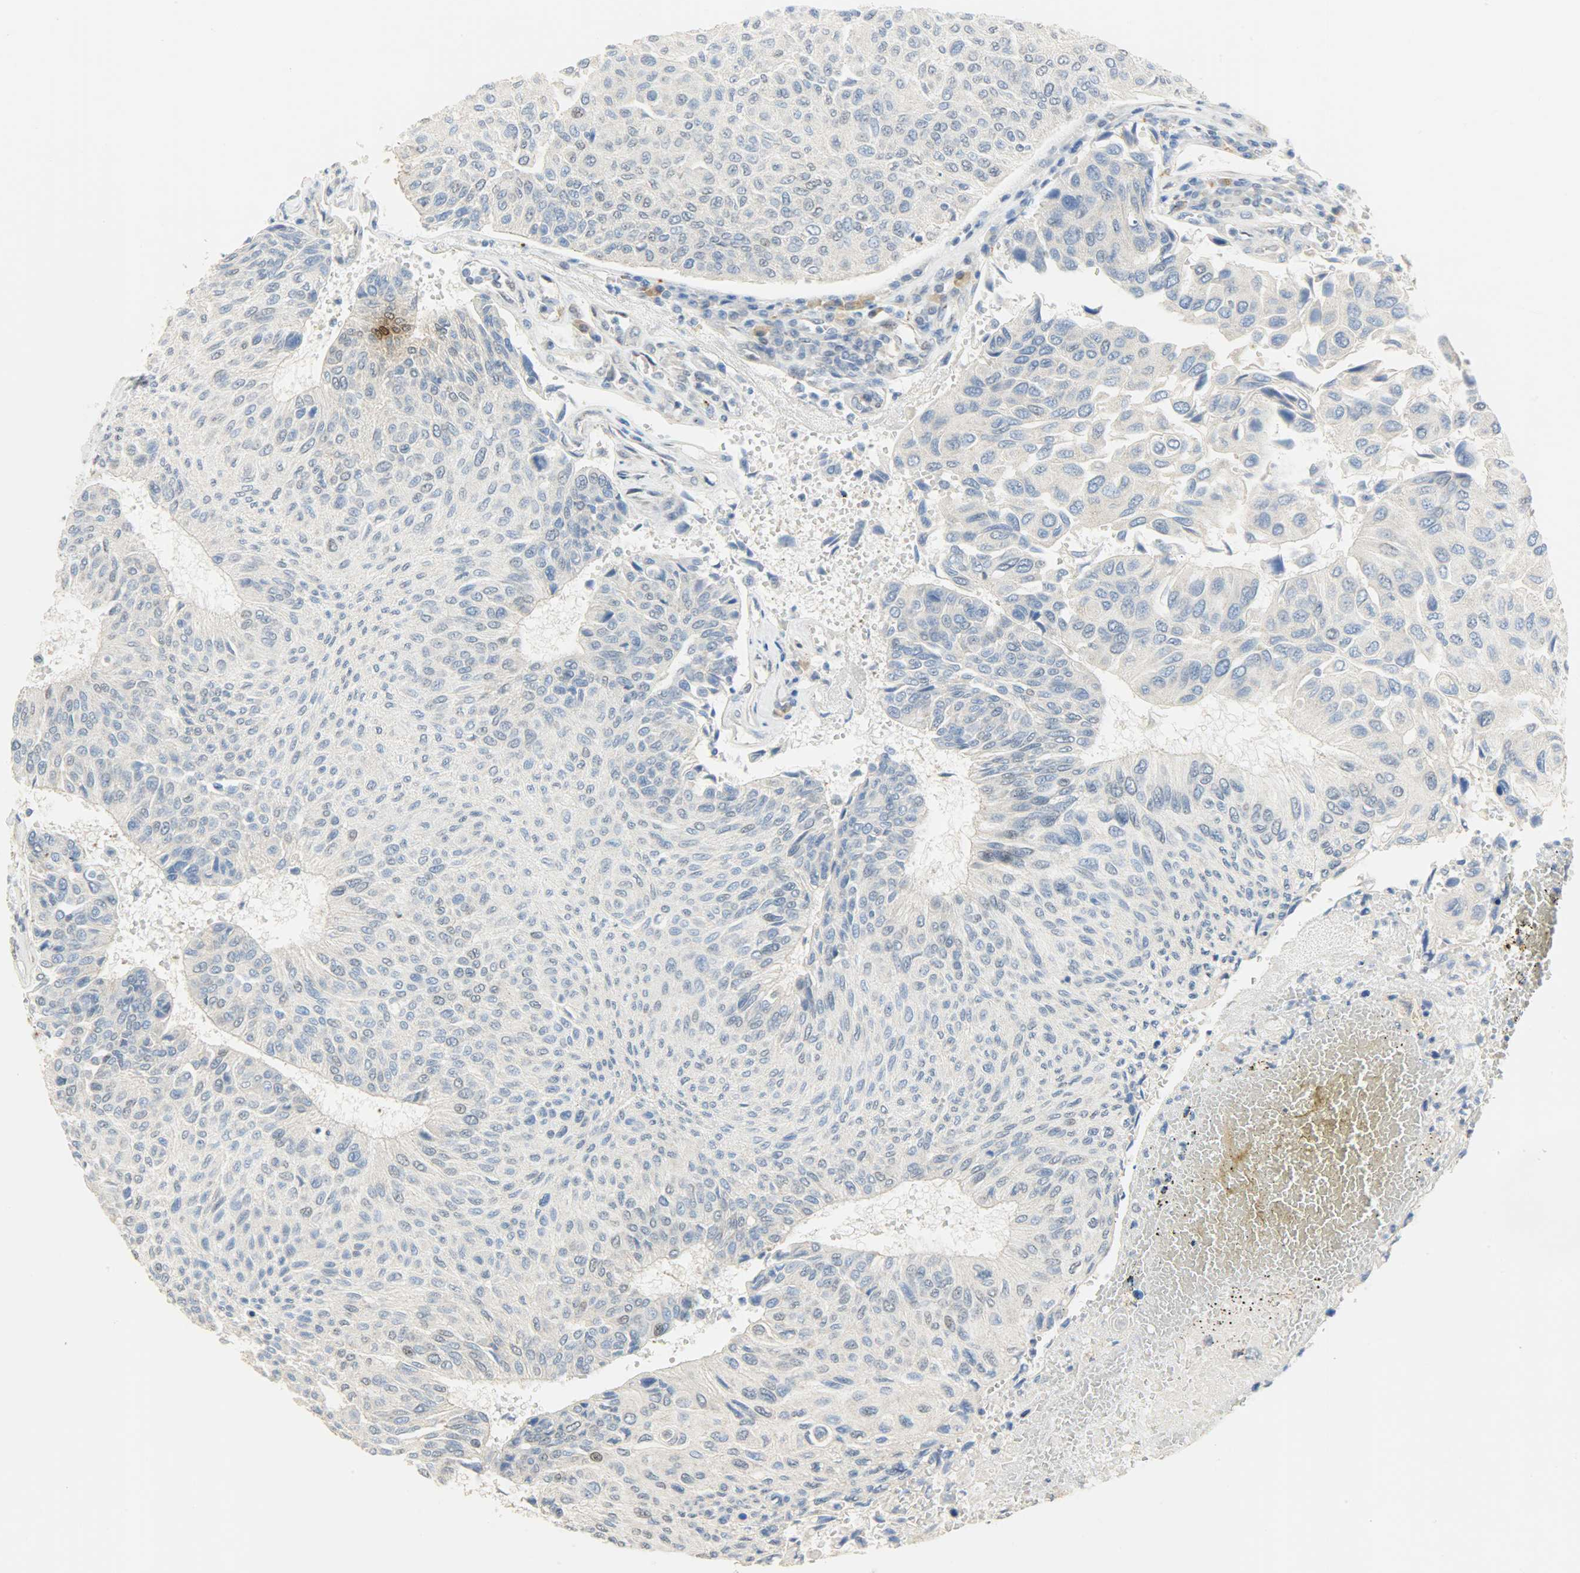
{"staining": {"intensity": "weak", "quantity": "<25%", "location": "nuclear"}, "tissue": "urothelial cancer", "cell_type": "Tumor cells", "image_type": "cancer", "snomed": [{"axis": "morphology", "description": "Urothelial carcinoma, High grade"}, {"axis": "topography", "description": "Urinary bladder"}], "caption": "A micrograph of urothelial carcinoma (high-grade) stained for a protein demonstrates no brown staining in tumor cells.", "gene": "GIT2", "patient": {"sex": "male", "age": 66}}